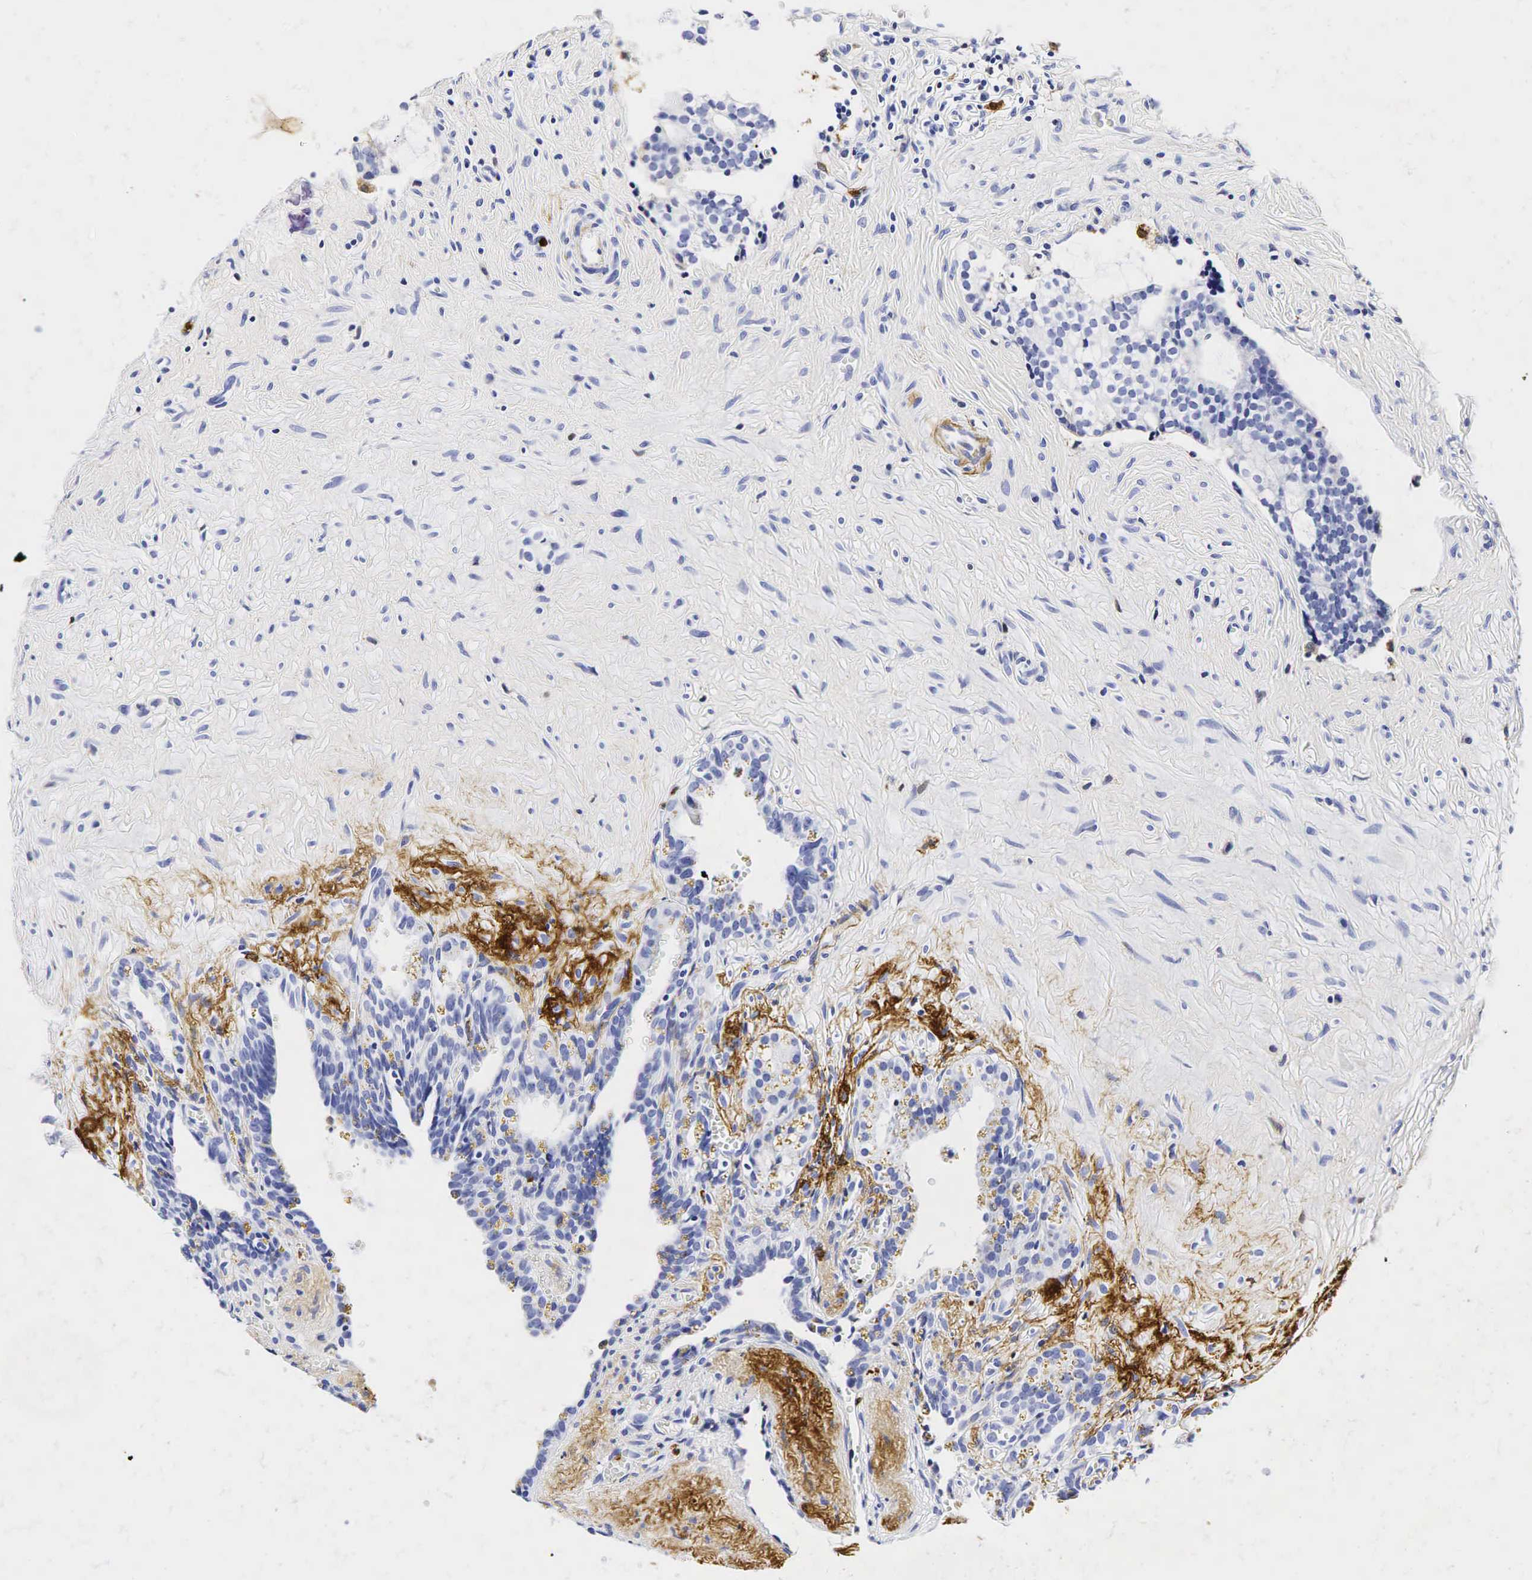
{"staining": {"intensity": "negative", "quantity": "none", "location": "none"}, "tissue": "seminal vesicle", "cell_type": "Glandular cells", "image_type": "normal", "snomed": [{"axis": "morphology", "description": "Normal tissue, NOS"}, {"axis": "topography", "description": "Seminal veicle"}], "caption": "IHC micrograph of unremarkable seminal vesicle: human seminal vesicle stained with DAB (3,3'-diaminobenzidine) displays no significant protein positivity in glandular cells. (Brightfield microscopy of DAB (3,3'-diaminobenzidine) immunohistochemistry at high magnification).", "gene": "LYZ", "patient": {"sex": "male", "age": 60}}